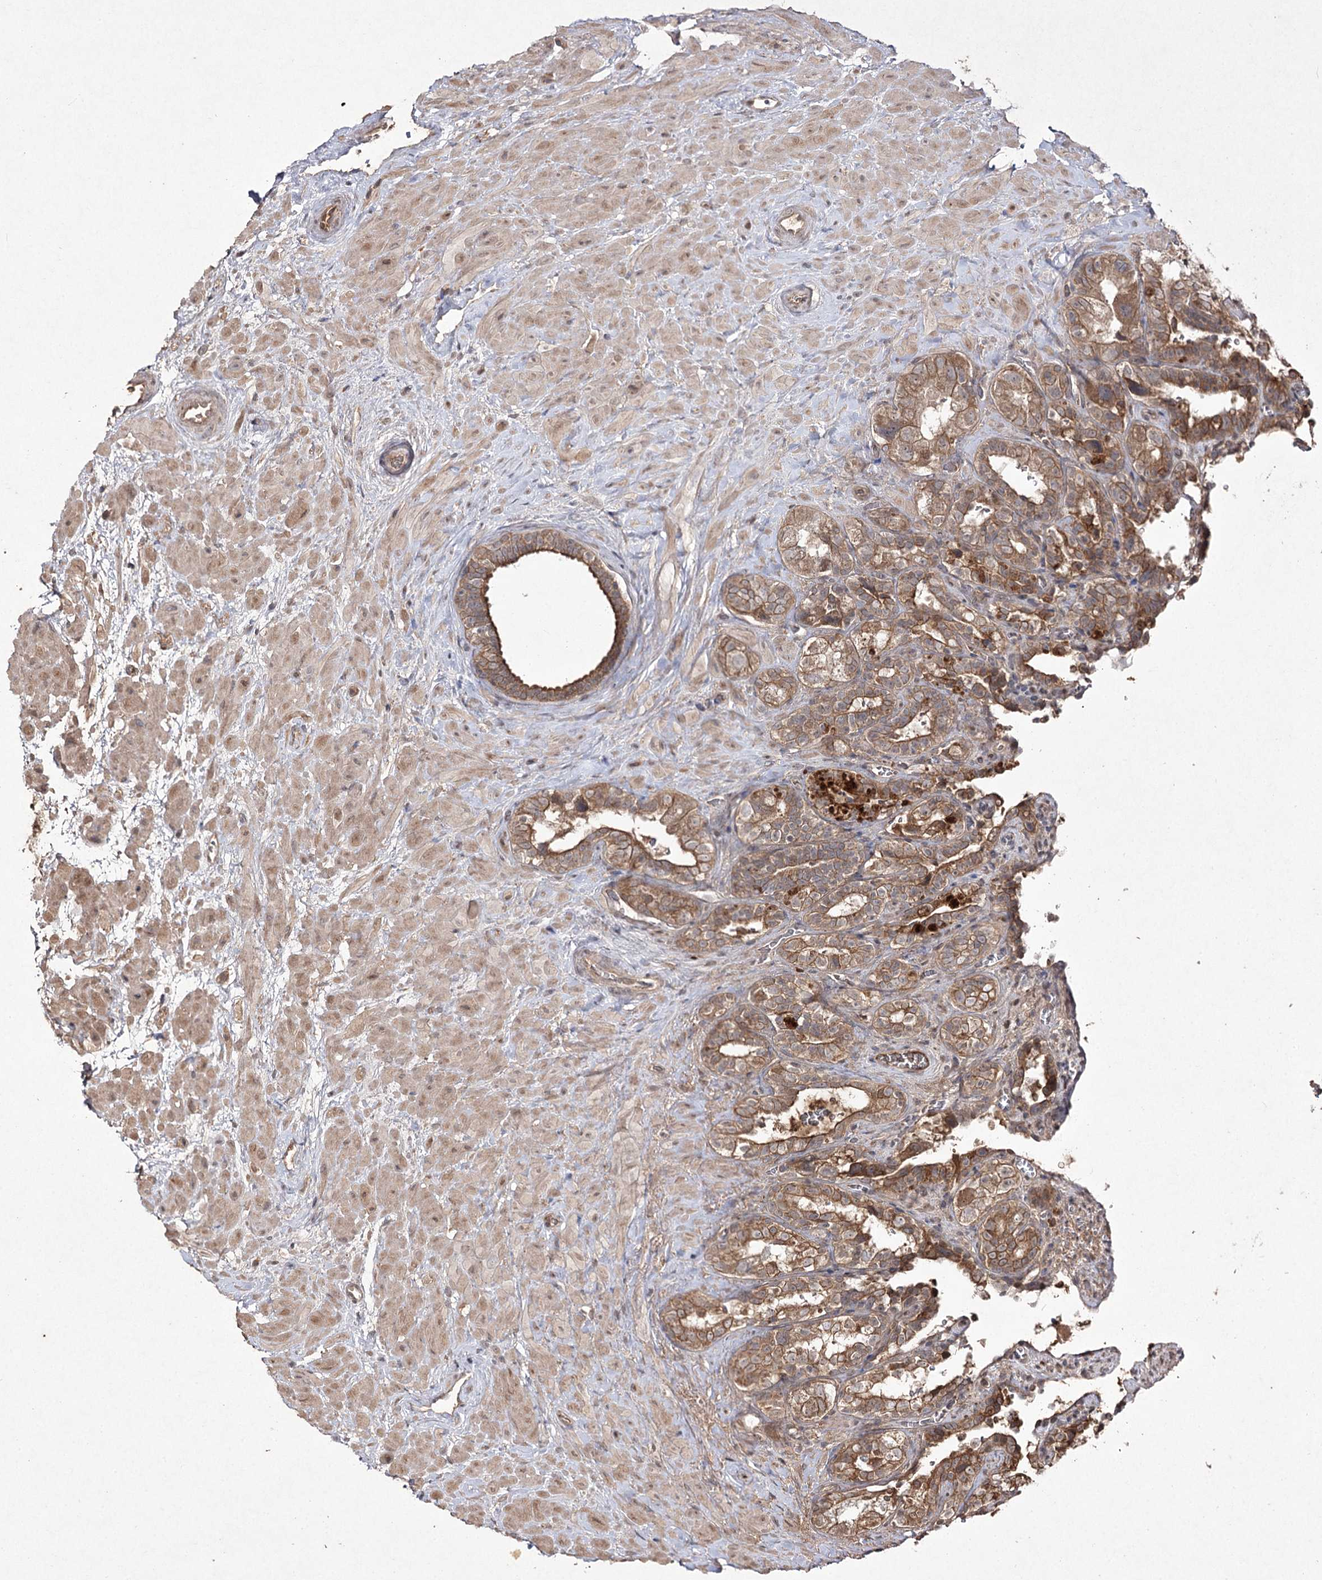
{"staining": {"intensity": "moderate", "quantity": ">75%", "location": "cytoplasmic/membranous"}, "tissue": "seminal vesicle", "cell_type": "Glandular cells", "image_type": "normal", "snomed": [{"axis": "morphology", "description": "Normal tissue, NOS"}, {"axis": "topography", "description": "Prostate"}, {"axis": "topography", "description": "Seminal veicle"}], "caption": "Protein expression analysis of unremarkable seminal vesicle shows moderate cytoplasmic/membranous expression in about >75% of glandular cells. The staining is performed using DAB (3,3'-diaminobenzidine) brown chromogen to label protein expression. The nuclei are counter-stained blue using hematoxylin.", "gene": "FANCL", "patient": {"sex": "male", "age": 67}}